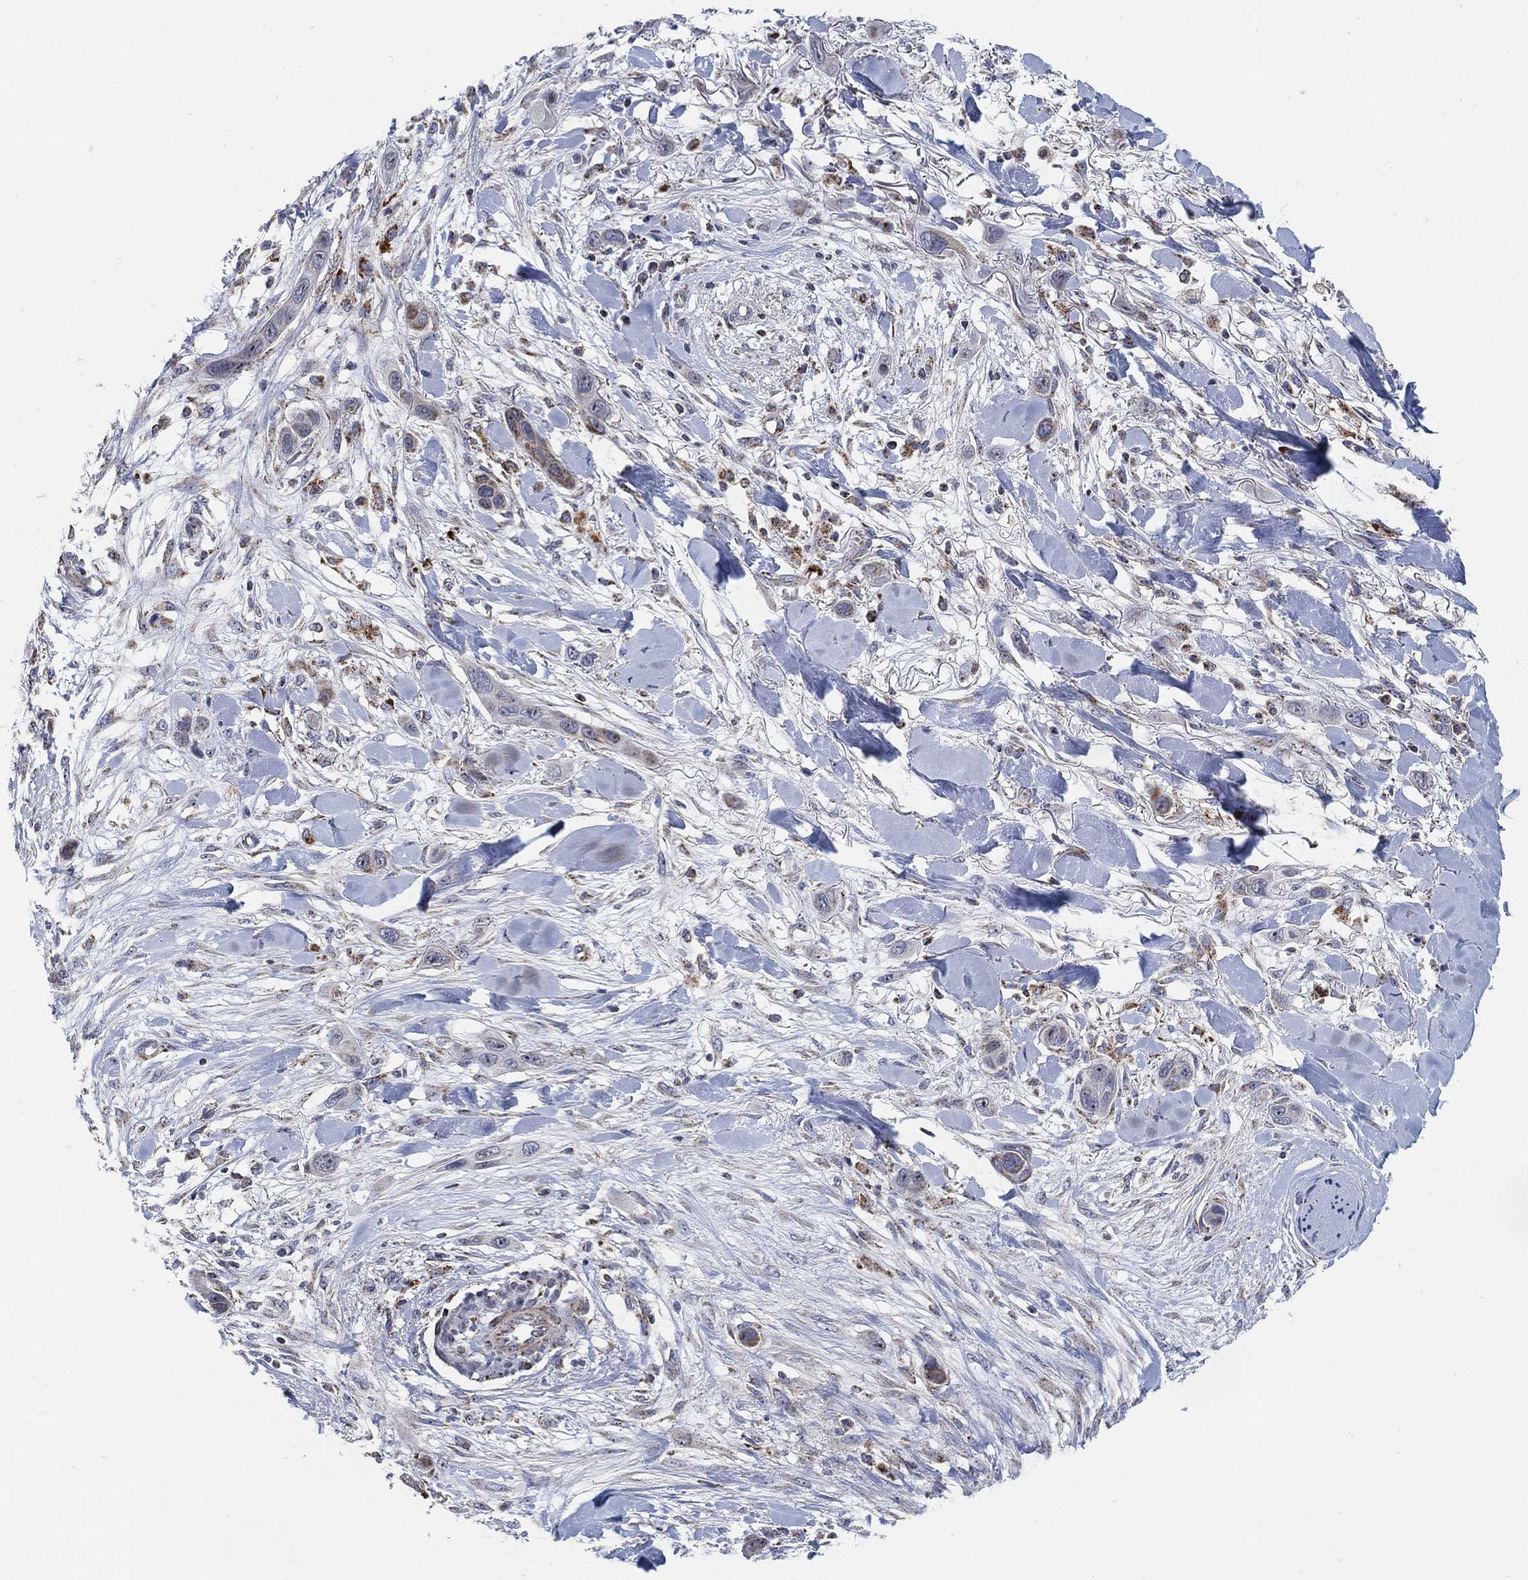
{"staining": {"intensity": "weak", "quantity": "<25%", "location": "cytoplasmic/membranous"}, "tissue": "skin cancer", "cell_type": "Tumor cells", "image_type": "cancer", "snomed": [{"axis": "morphology", "description": "Squamous cell carcinoma, NOS"}, {"axis": "topography", "description": "Skin"}], "caption": "This is an IHC photomicrograph of skin cancer (squamous cell carcinoma). There is no positivity in tumor cells.", "gene": "GCAT", "patient": {"sex": "male", "age": 79}}